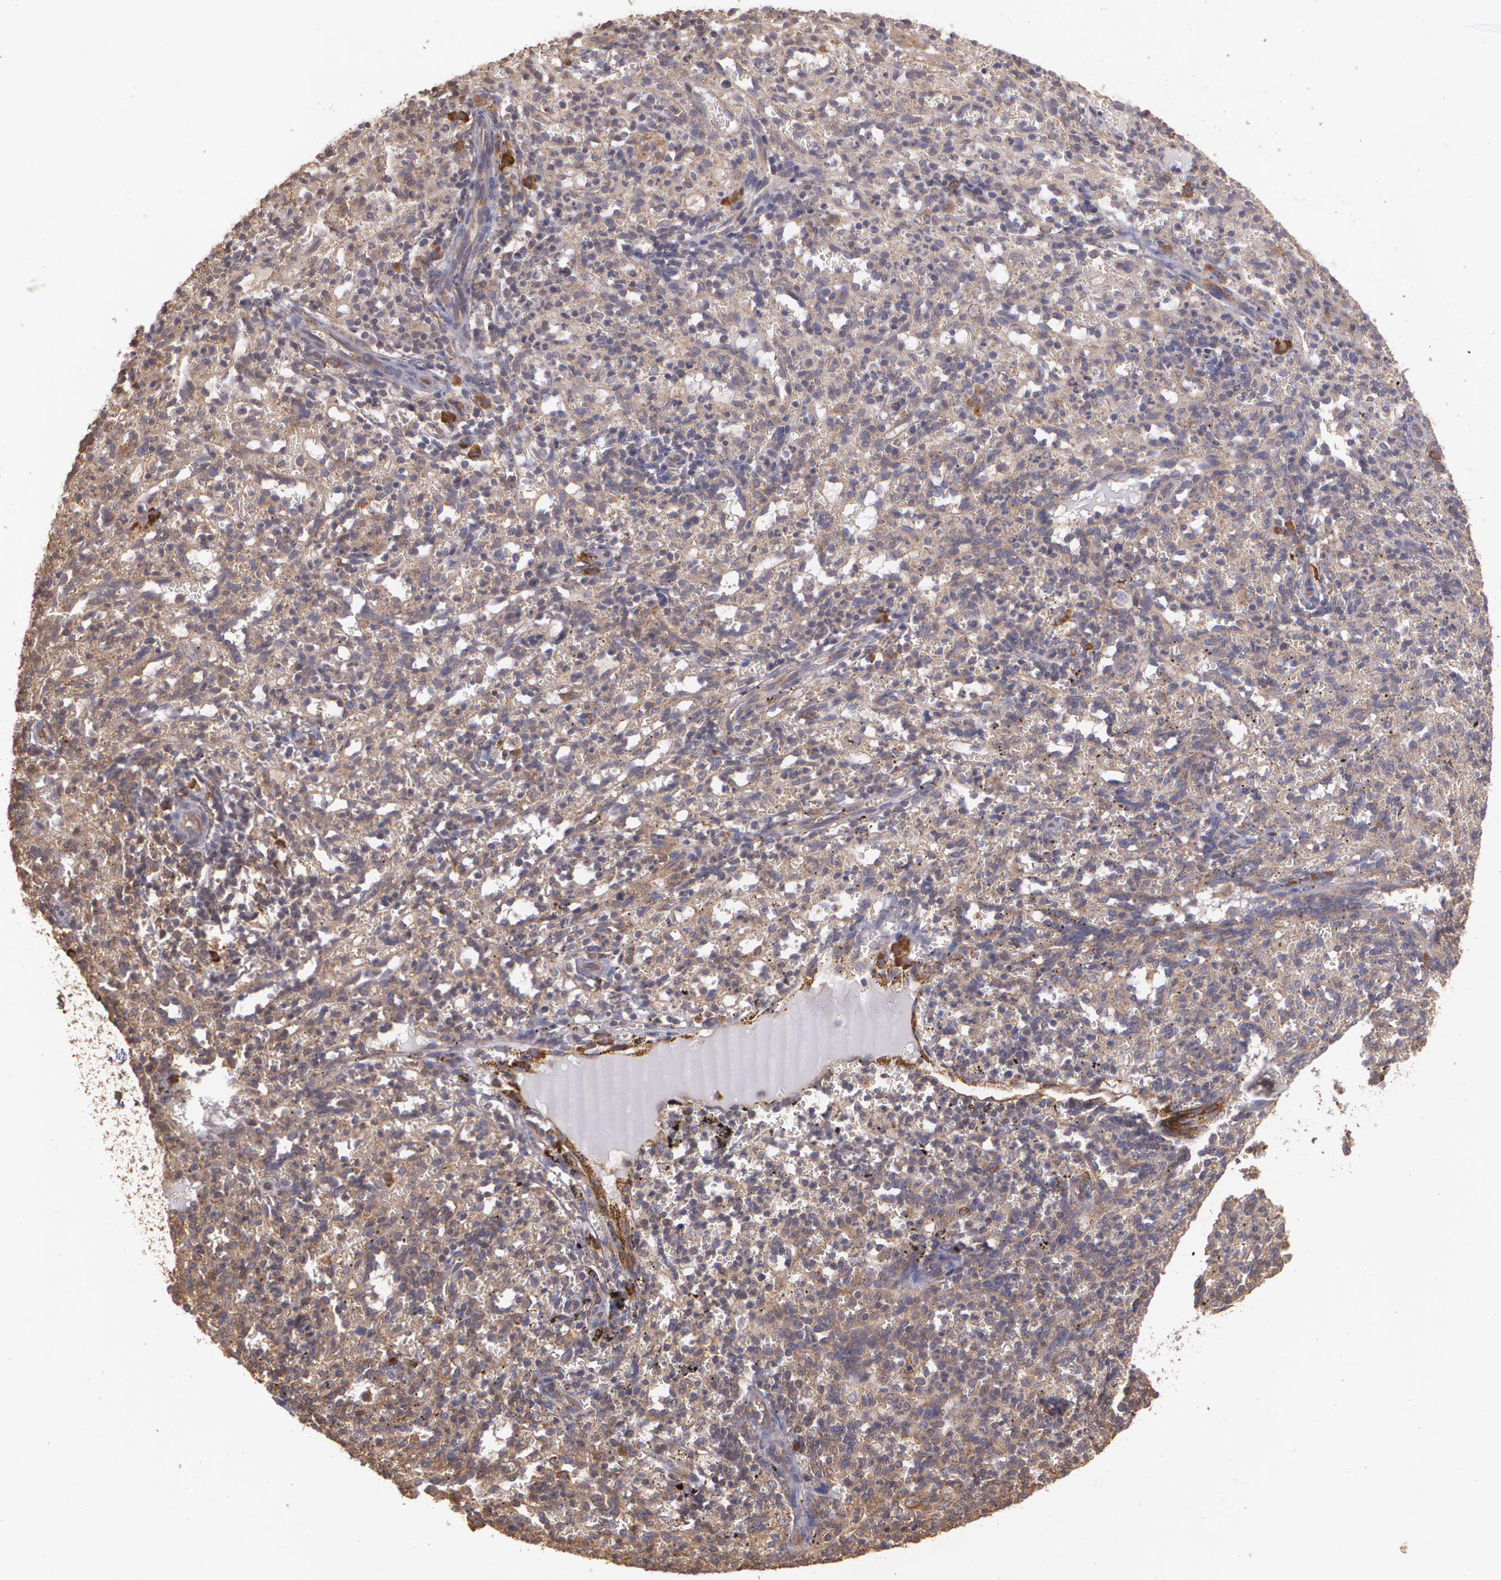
{"staining": {"intensity": "moderate", "quantity": ">75%", "location": "cytoplasmic/membranous"}, "tissue": "spleen", "cell_type": "Cells in red pulp", "image_type": "normal", "snomed": [{"axis": "morphology", "description": "Normal tissue, NOS"}, {"axis": "topography", "description": "Spleen"}], "caption": "Spleen stained for a protein (brown) demonstrates moderate cytoplasmic/membranous positive staining in about >75% of cells in red pulp.", "gene": "ECE1", "patient": {"sex": "female", "age": 10}}